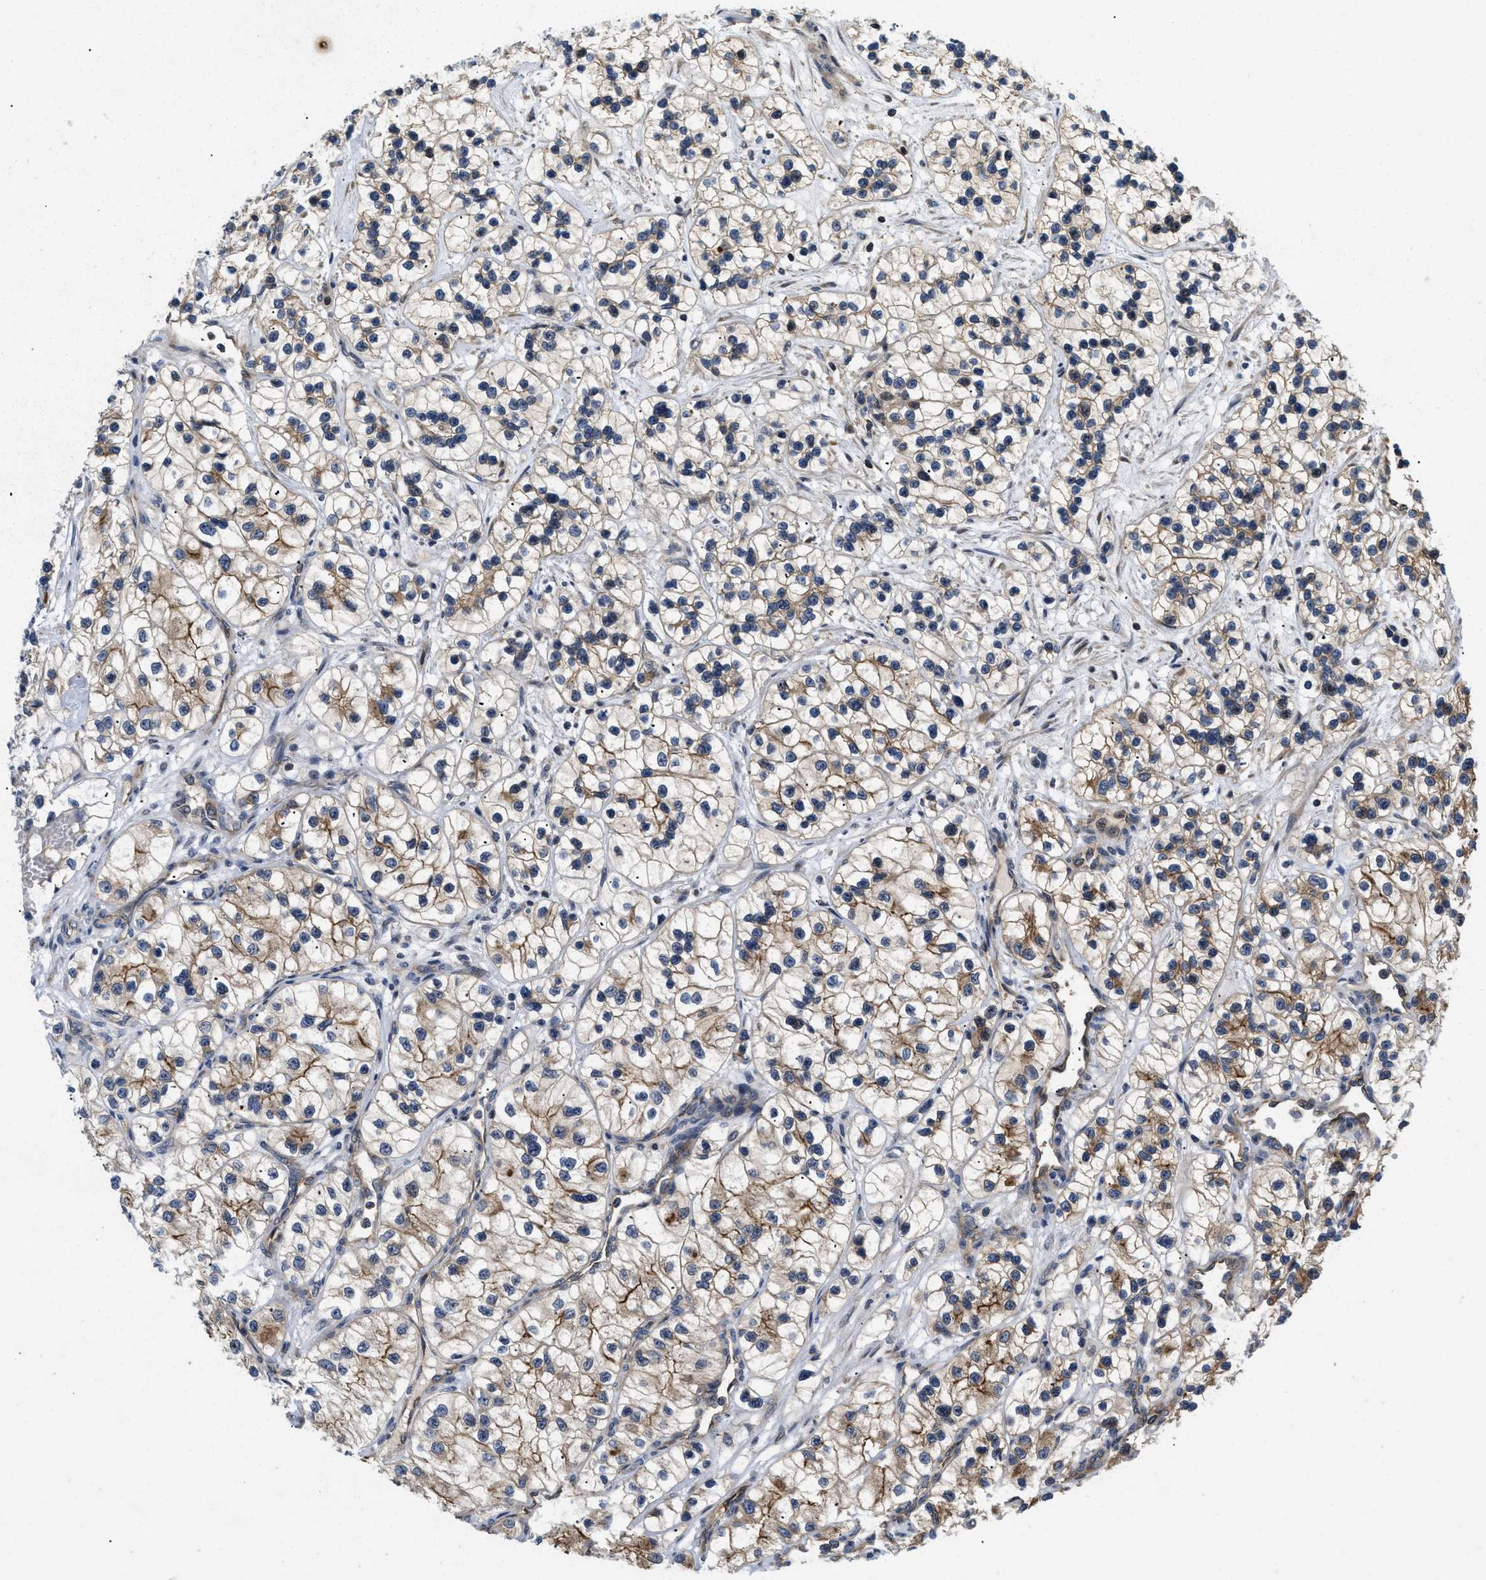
{"staining": {"intensity": "moderate", "quantity": "25%-75%", "location": "cytoplasmic/membranous"}, "tissue": "renal cancer", "cell_type": "Tumor cells", "image_type": "cancer", "snomed": [{"axis": "morphology", "description": "Adenocarcinoma, NOS"}, {"axis": "topography", "description": "Kidney"}], "caption": "Tumor cells show medium levels of moderate cytoplasmic/membranous staining in approximately 25%-75% of cells in renal cancer.", "gene": "HMGCR", "patient": {"sex": "female", "age": 57}}